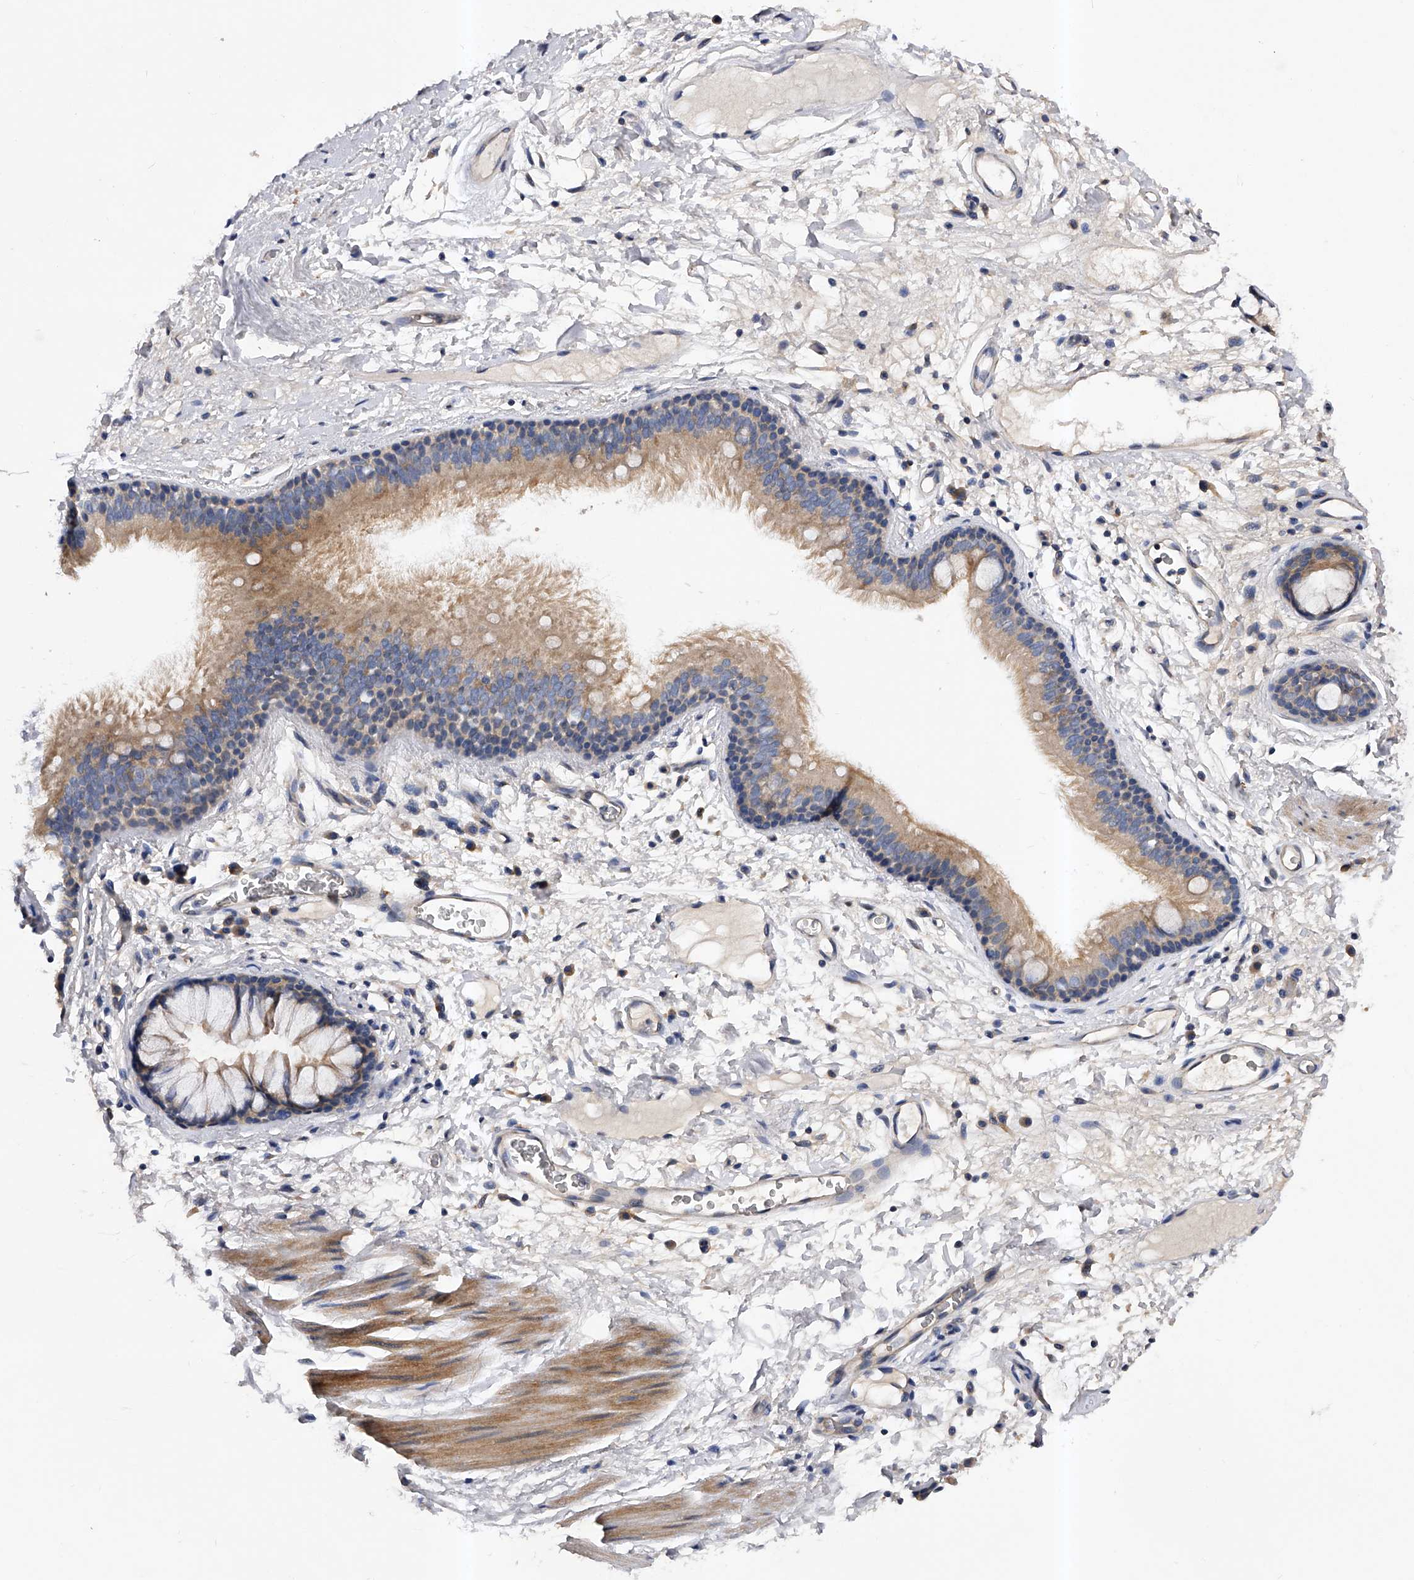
{"staining": {"intensity": "weak", "quantity": "<25%", "location": "cytoplasmic/membranous"}, "tissue": "adipose tissue", "cell_type": "Adipocytes", "image_type": "normal", "snomed": [{"axis": "morphology", "description": "Normal tissue, NOS"}, {"axis": "topography", "description": "Cartilage tissue"}], "caption": "Adipocytes show no significant protein staining in unremarkable adipose tissue. The staining is performed using DAB (3,3'-diaminobenzidine) brown chromogen with nuclei counter-stained in using hematoxylin.", "gene": "ARL4C", "patient": {"sex": "female", "age": 63}}